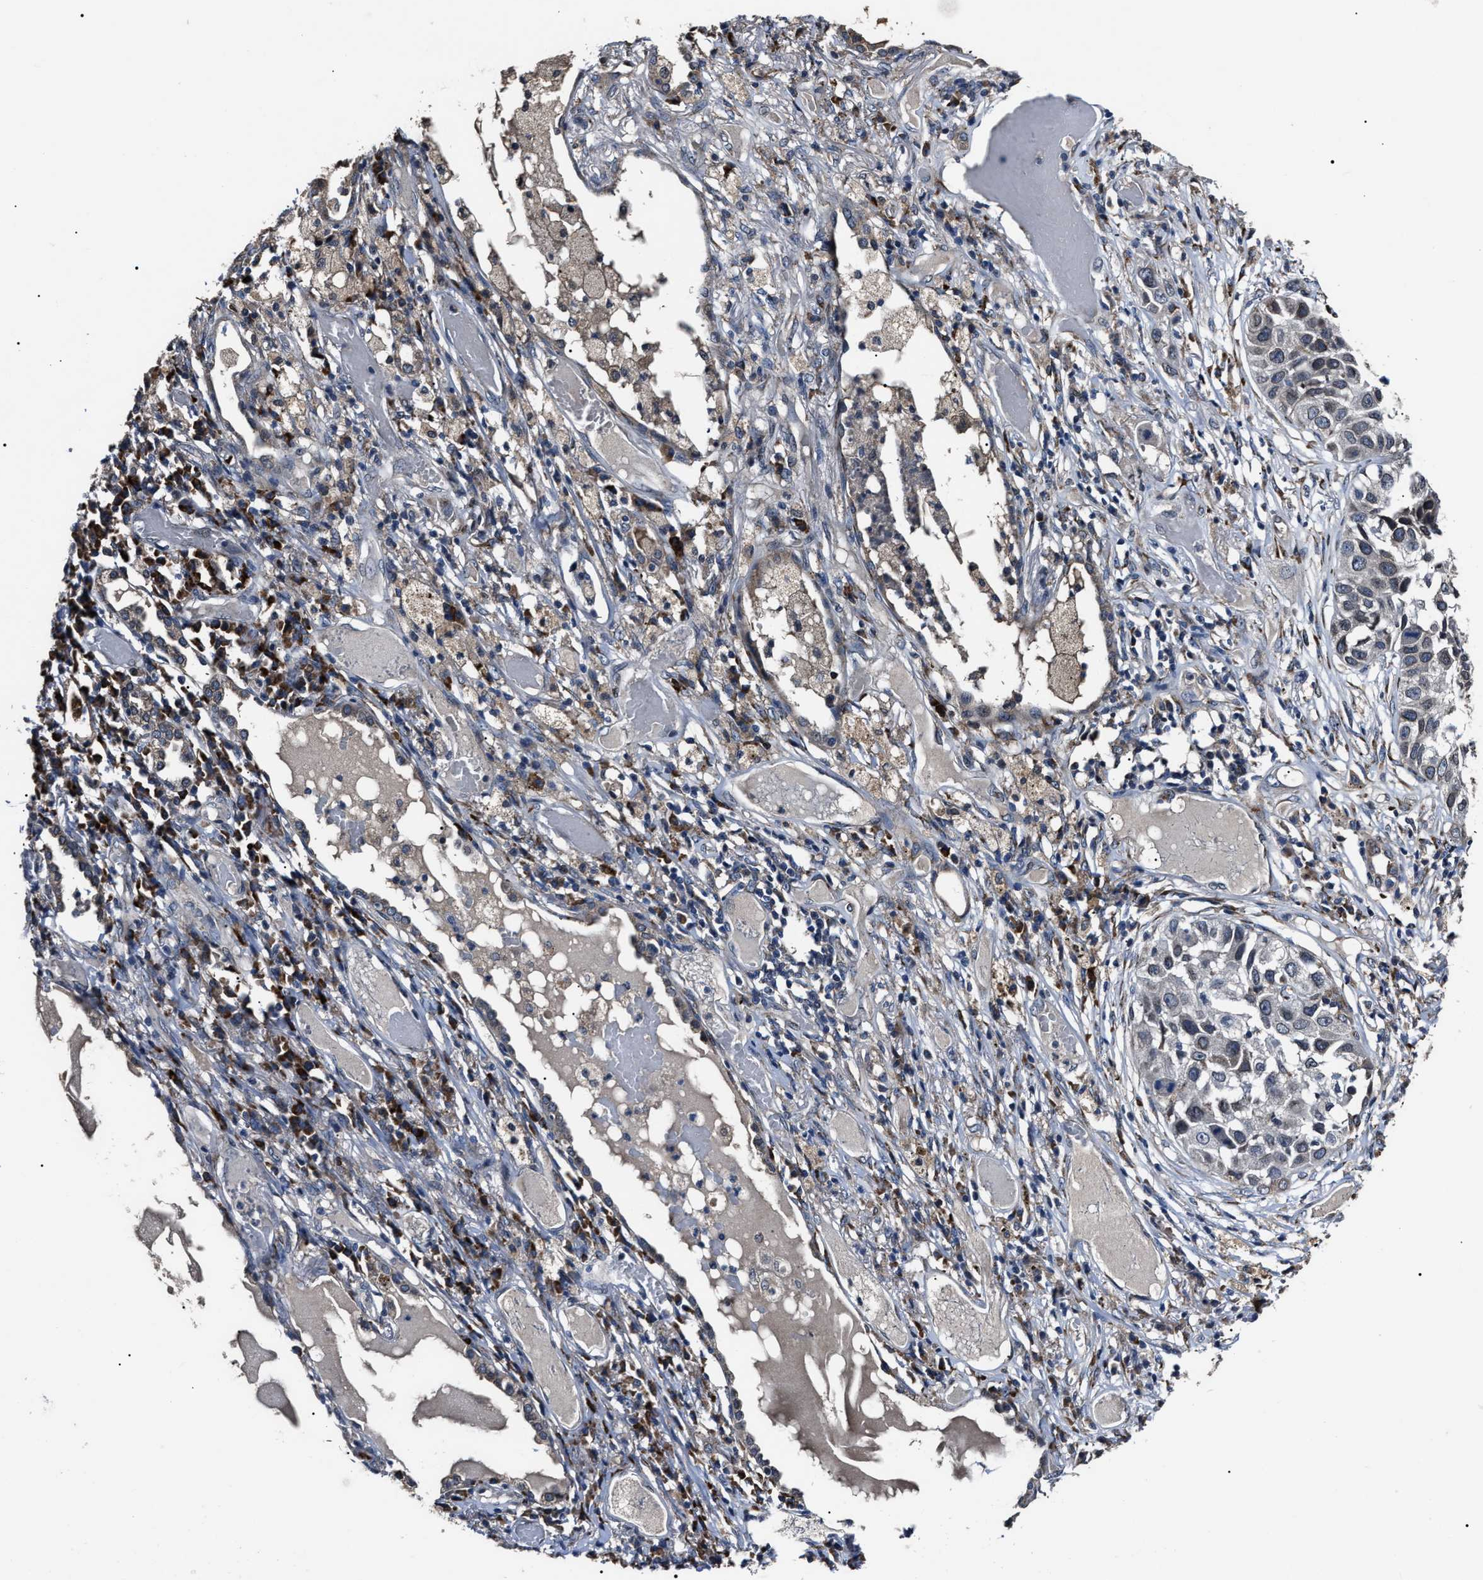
{"staining": {"intensity": "weak", "quantity": ">75%", "location": "cytoplasmic/membranous"}, "tissue": "lung cancer", "cell_type": "Tumor cells", "image_type": "cancer", "snomed": [{"axis": "morphology", "description": "Squamous cell carcinoma, NOS"}, {"axis": "topography", "description": "Lung"}], "caption": "Lung cancer stained for a protein exhibits weak cytoplasmic/membranous positivity in tumor cells. (DAB IHC with brightfield microscopy, high magnification).", "gene": "LRRC14", "patient": {"sex": "male", "age": 71}}